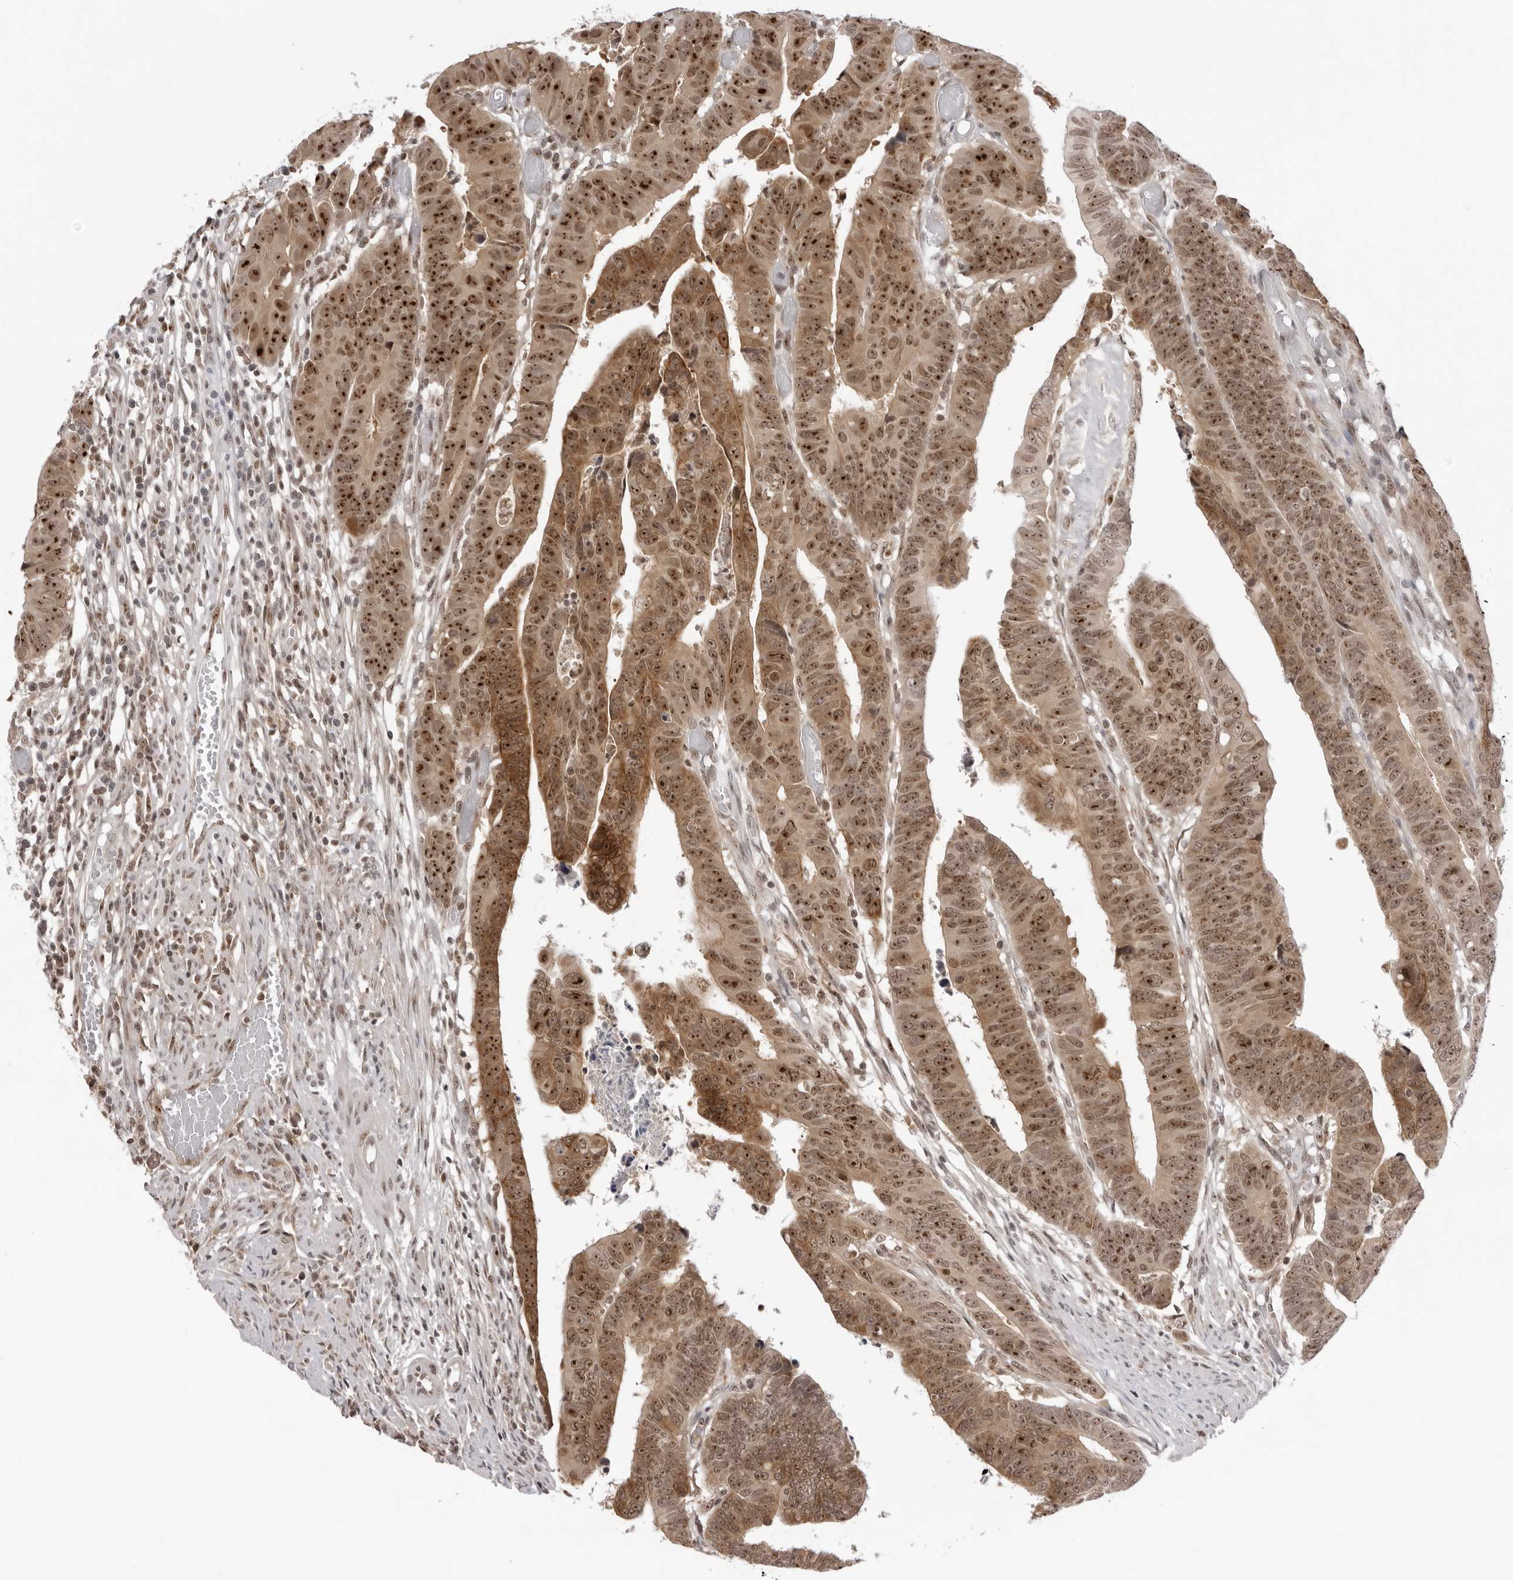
{"staining": {"intensity": "strong", "quantity": ">75%", "location": "cytoplasmic/membranous,nuclear"}, "tissue": "colorectal cancer", "cell_type": "Tumor cells", "image_type": "cancer", "snomed": [{"axis": "morphology", "description": "Adenocarcinoma, NOS"}, {"axis": "topography", "description": "Rectum"}], "caption": "An IHC micrograph of neoplastic tissue is shown. Protein staining in brown shows strong cytoplasmic/membranous and nuclear positivity in colorectal cancer within tumor cells. The staining was performed using DAB (3,3'-diaminobenzidine), with brown indicating positive protein expression. Nuclei are stained blue with hematoxylin.", "gene": "EXOSC10", "patient": {"sex": "female", "age": 65}}